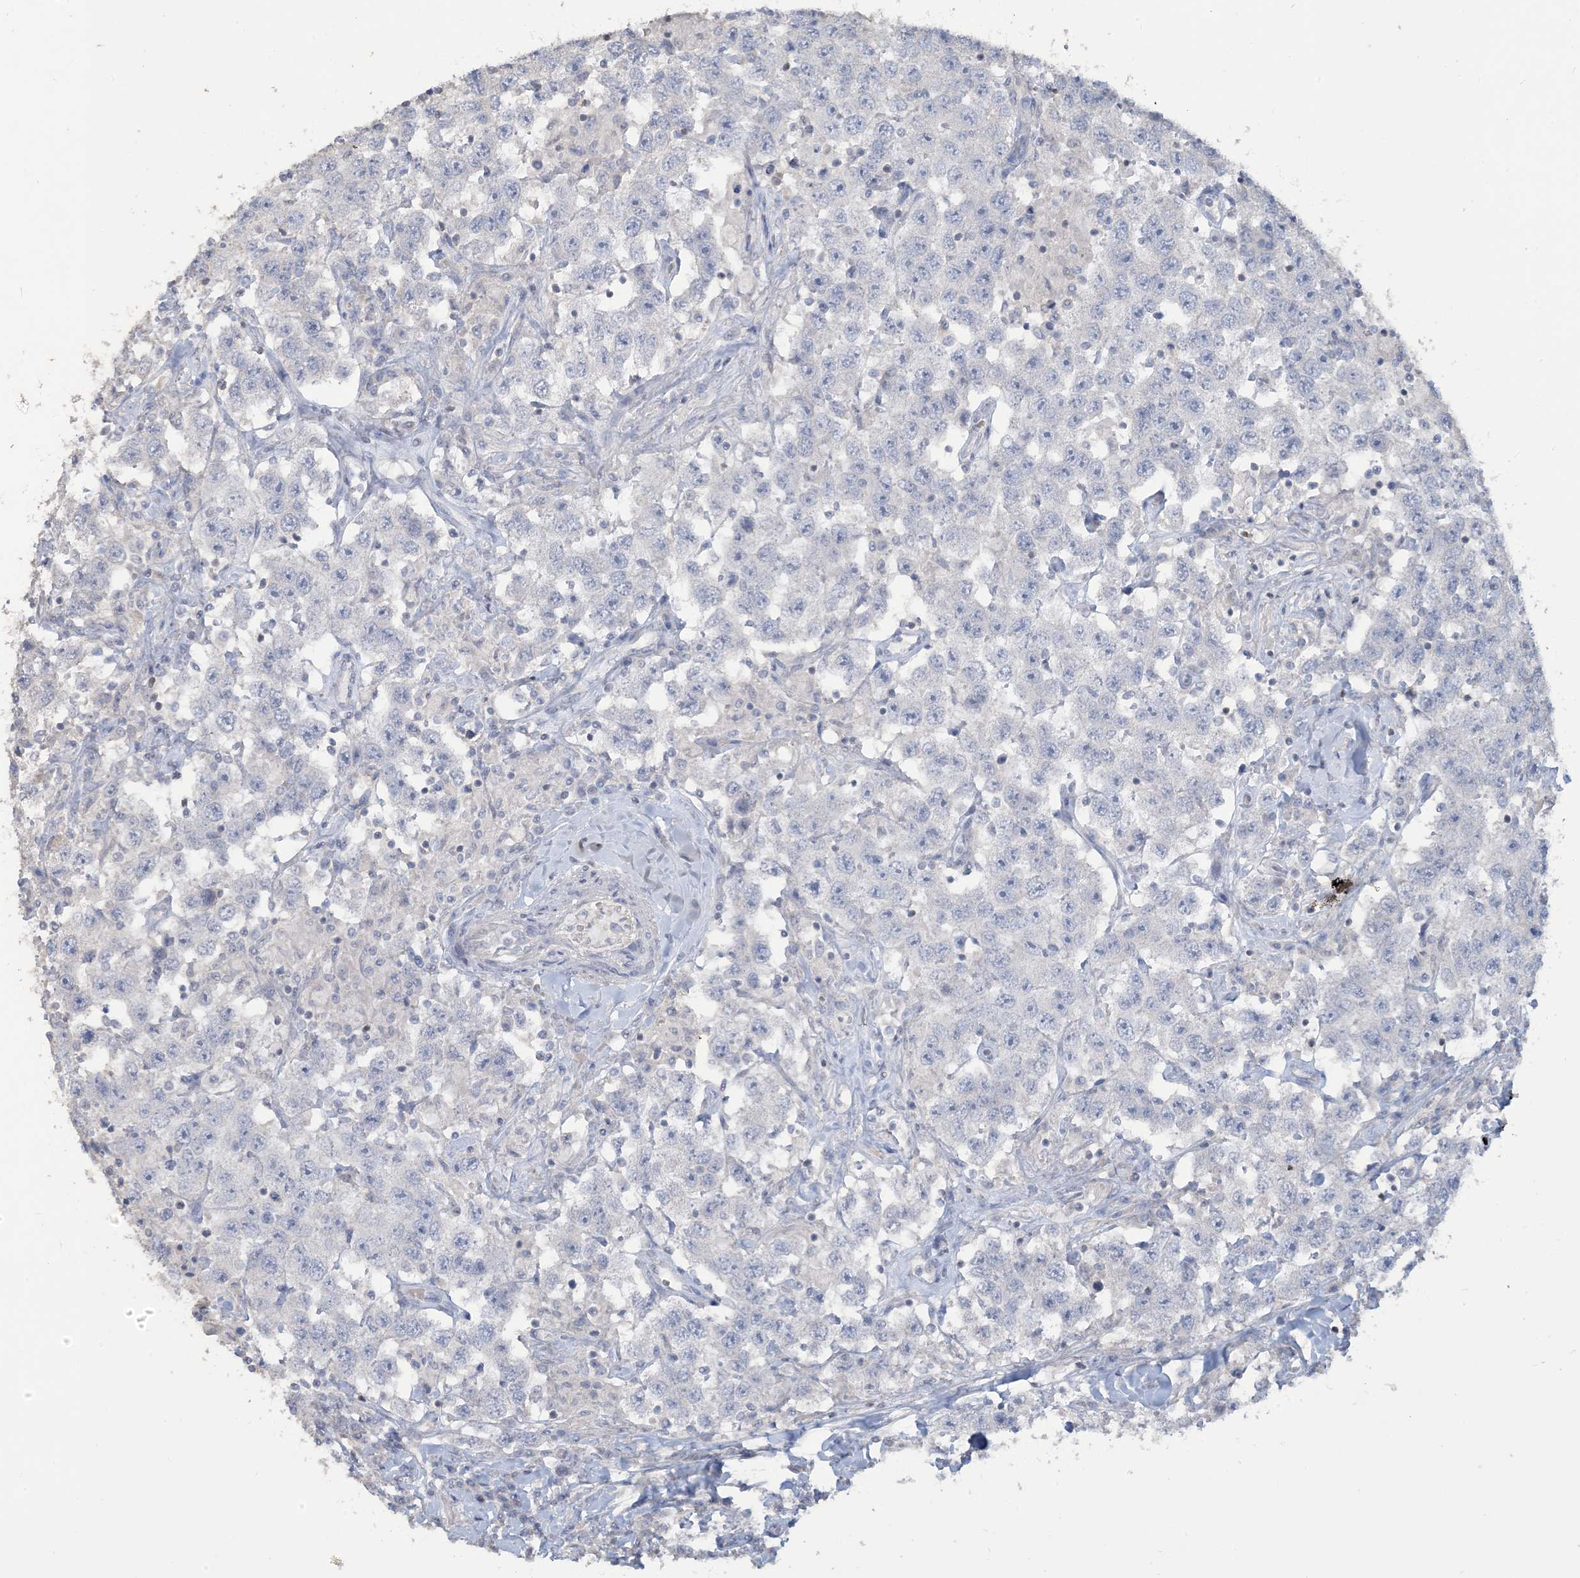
{"staining": {"intensity": "negative", "quantity": "none", "location": "none"}, "tissue": "testis cancer", "cell_type": "Tumor cells", "image_type": "cancer", "snomed": [{"axis": "morphology", "description": "Seminoma, NOS"}, {"axis": "topography", "description": "Testis"}], "caption": "An IHC micrograph of testis cancer (seminoma) is shown. There is no staining in tumor cells of testis cancer (seminoma). Brightfield microscopy of immunohistochemistry (IHC) stained with DAB (brown) and hematoxylin (blue), captured at high magnification.", "gene": "NPHS2", "patient": {"sex": "male", "age": 41}}